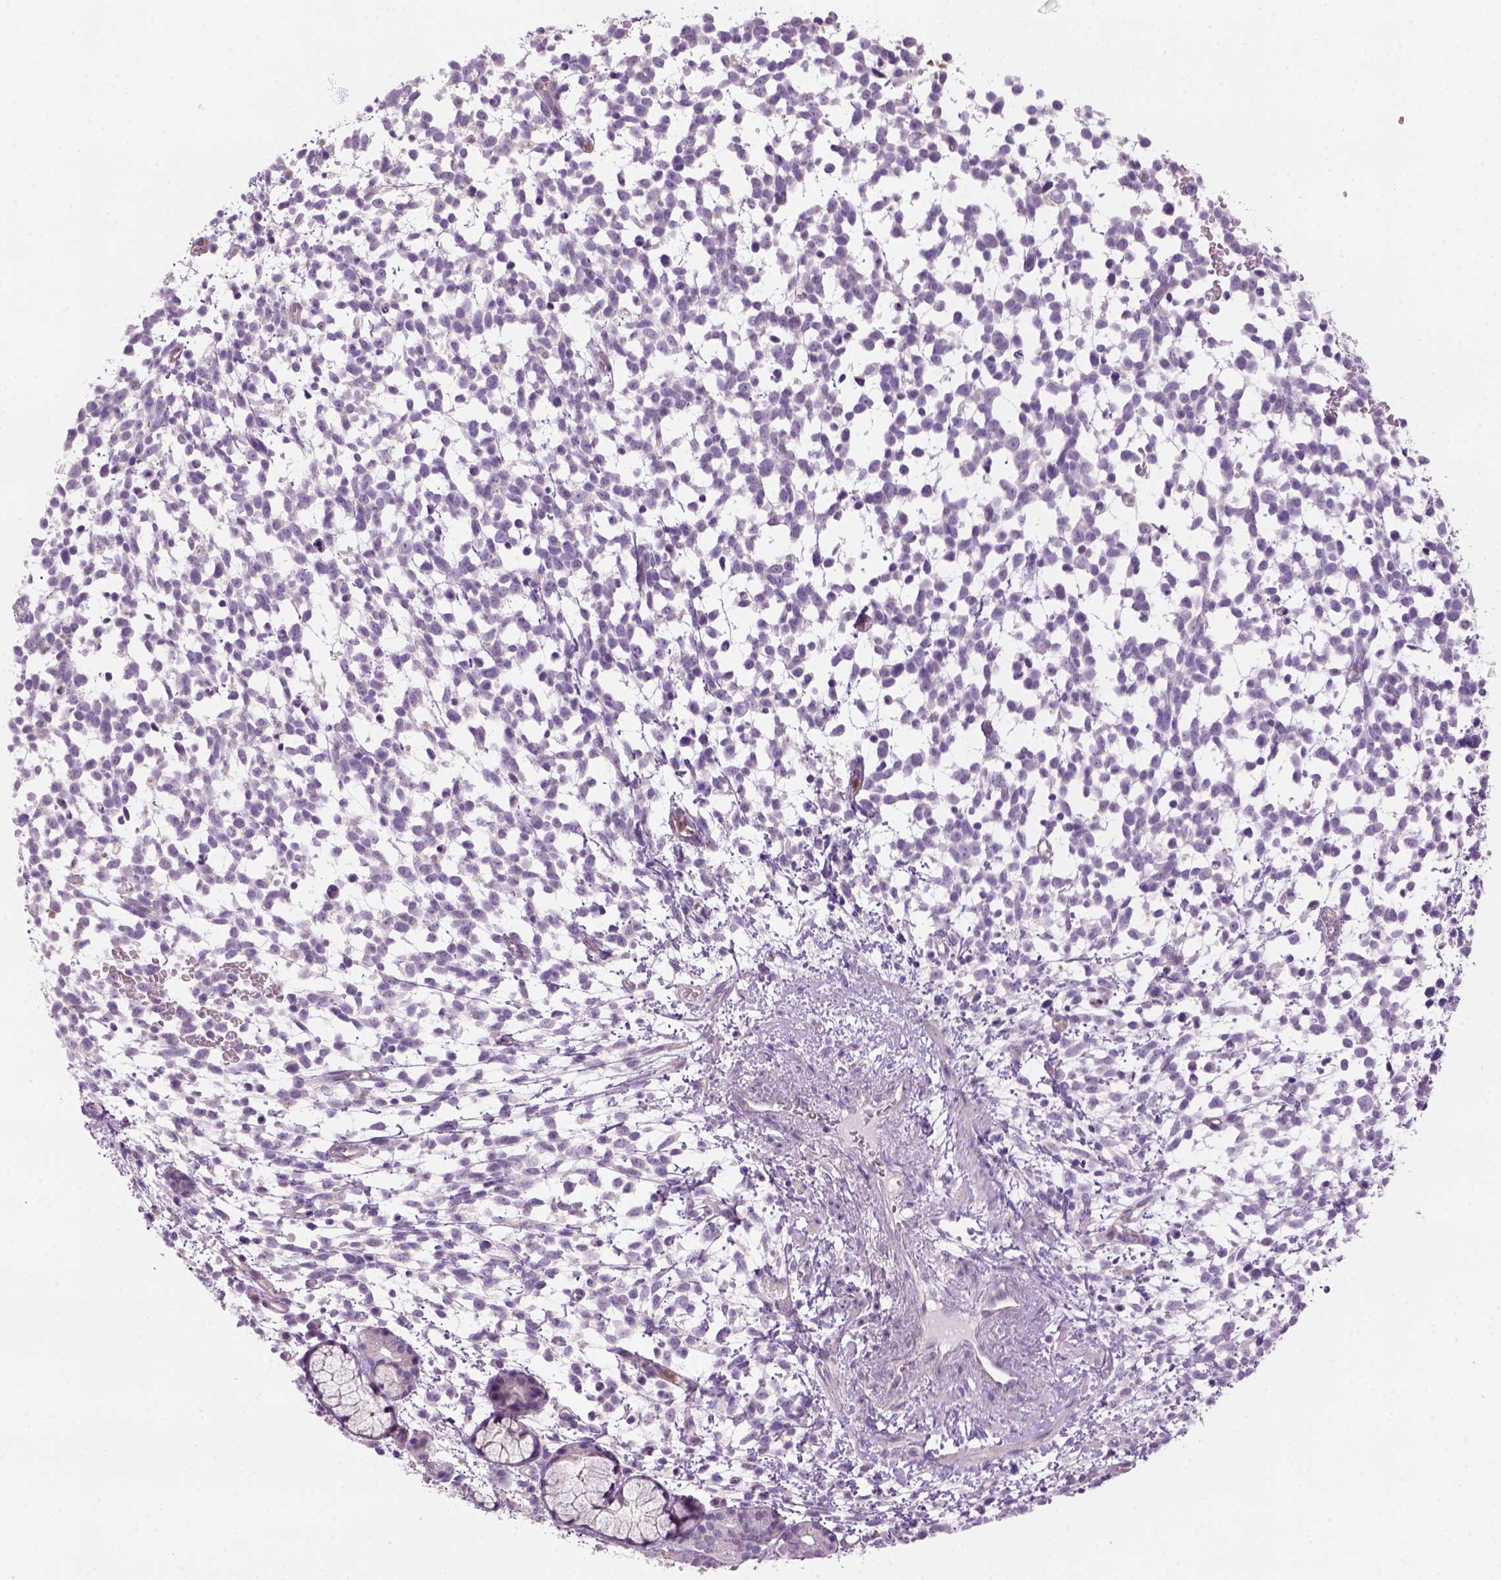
{"staining": {"intensity": "negative", "quantity": "none", "location": "none"}, "tissue": "melanoma", "cell_type": "Tumor cells", "image_type": "cancer", "snomed": [{"axis": "morphology", "description": "Malignant melanoma, NOS"}, {"axis": "topography", "description": "Skin"}], "caption": "The image demonstrates no staining of tumor cells in melanoma.", "gene": "CD84", "patient": {"sex": "female", "age": 70}}